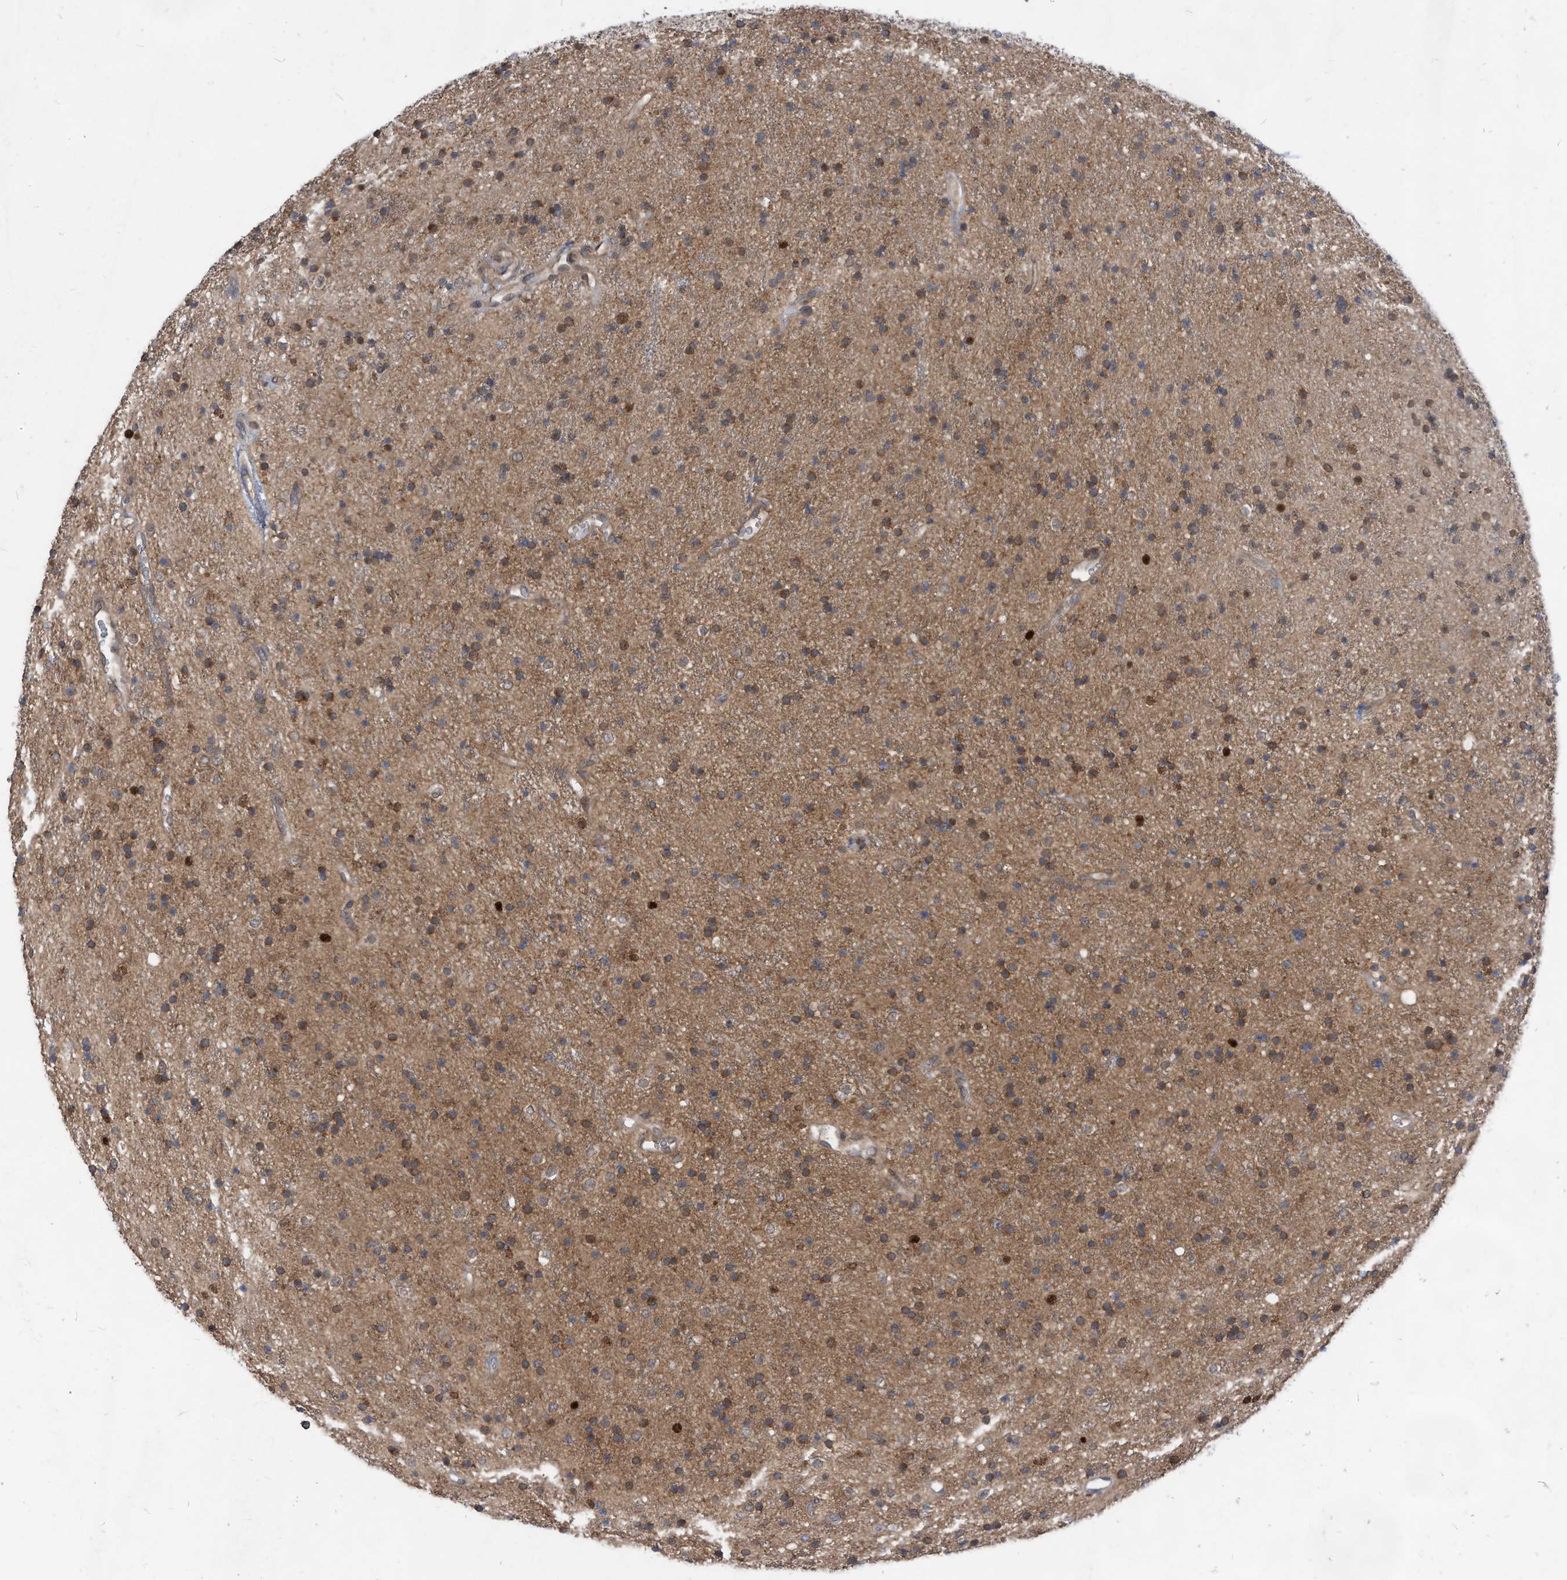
{"staining": {"intensity": "weak", "quantity": "25%-75%", "location": "cytoplasmic/membranous"}, "tissue": "glioma", "cell_type": "Tumor cells", "image_type": "cancer", "snomed": [{"axis": "morphology", "description": "Glioma, malignant, High grade"}, {"axis": "topography", "description": "Brain"}], "caption": "Brown immunohistochemical staining in glioma exhibits weak cytoplasmic/membranous expression in approximately 25%-75% of tumor cells.", "gene": "KPNB1", "patient": {"sex": "male", "age": 34}}